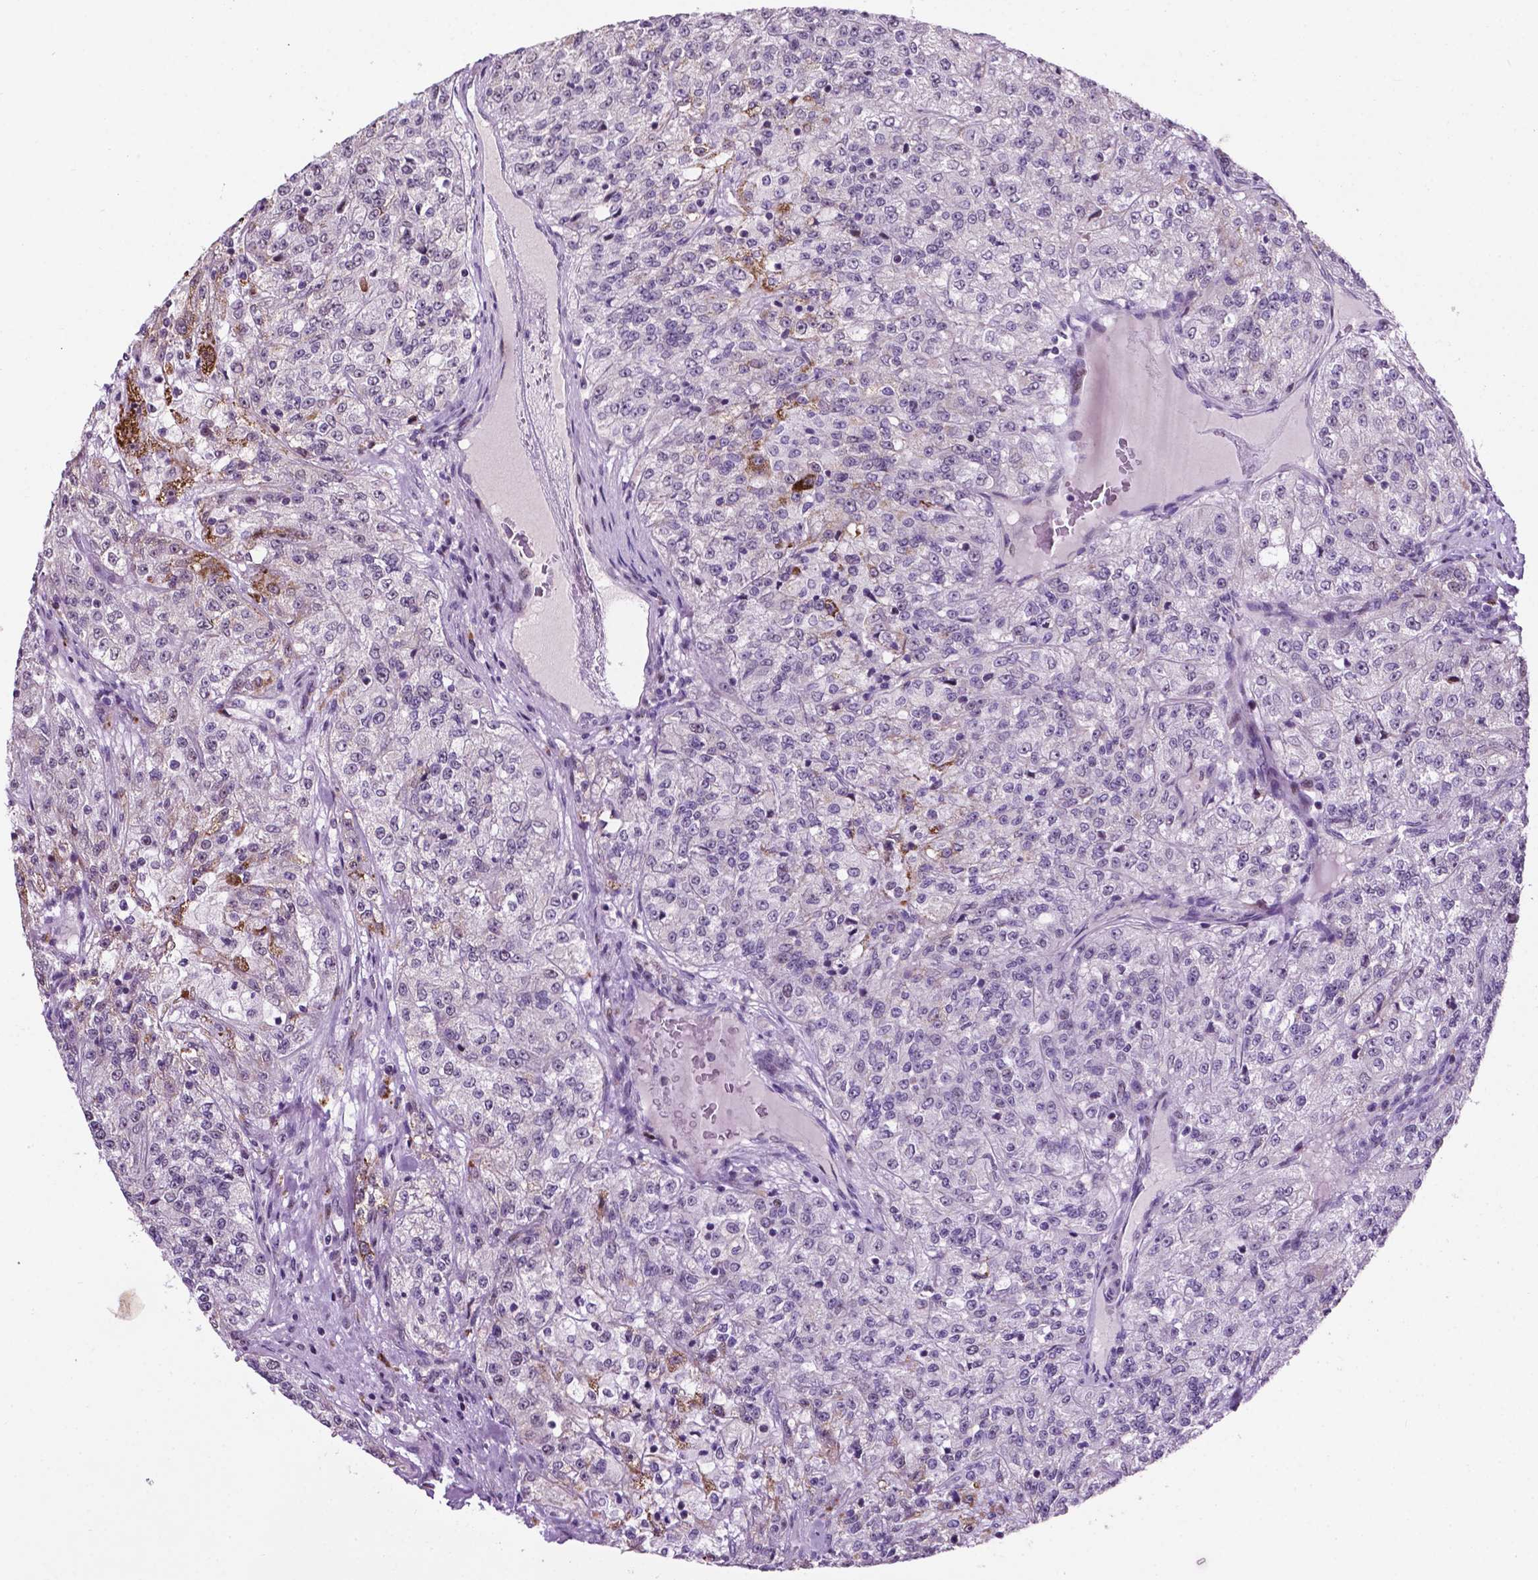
{"staining": {"intensity": "moderate", "quantity": "<25%", "location": "cytoplasmic/membranous"}, "tissue": "renal cancer", "cell_type": "Tumor cells", "image_type": "cancer", "snomed": [{"axis": "morphology", "description": "Adenocarcinoma, NOS"}, {"axis": "topography", "description": "Kidney"}], "caption": "Renal adenocarcinoma was stained to show a protein in brown. There is low levels of moderate cytoplasmic/membranous positivity in about <25% of tumor cells.", "gene": "SMAD3", "patient": {"sex": "female", "age": 63}}